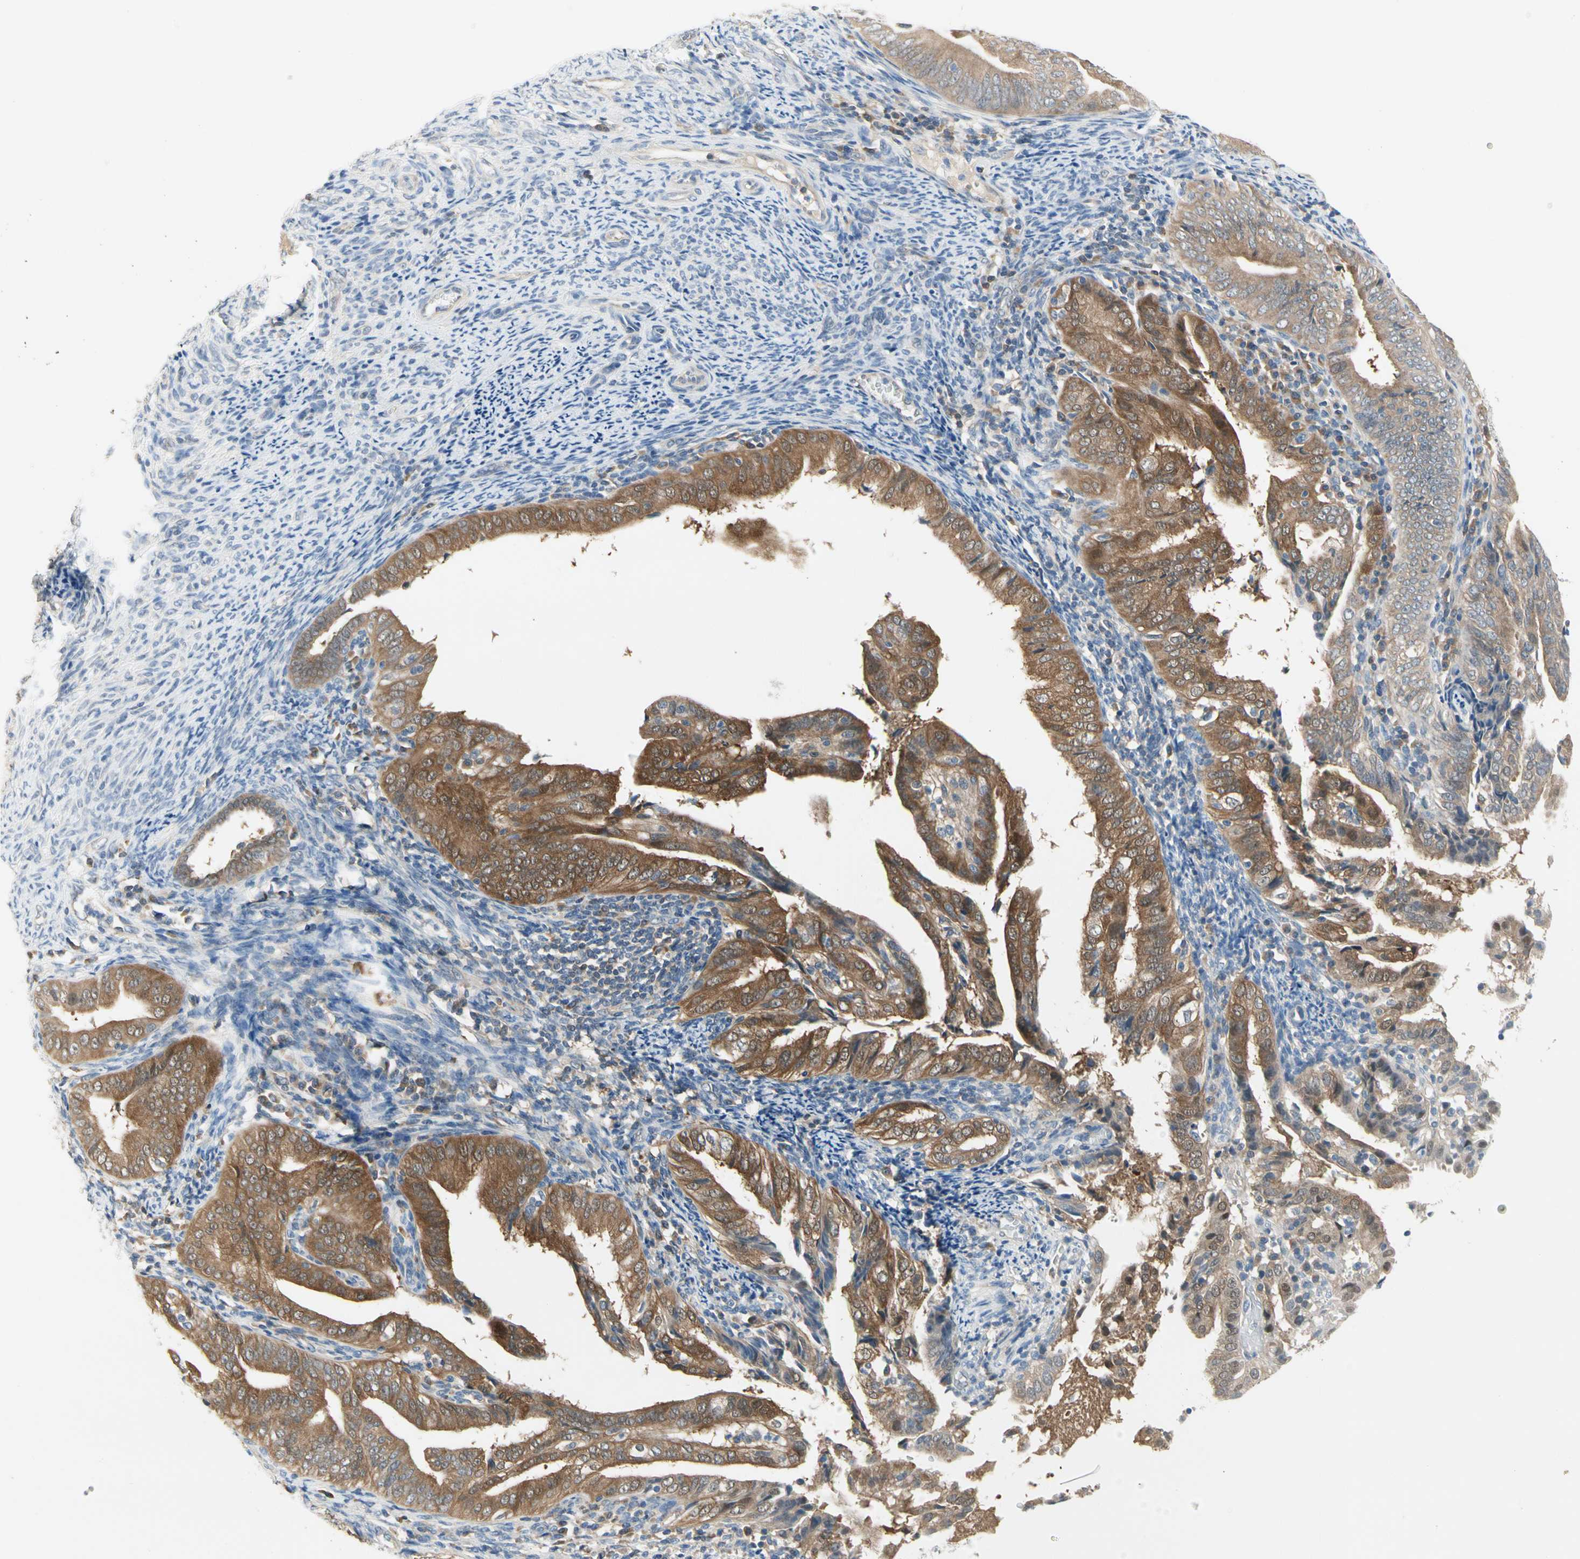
{"staining": {"intensity": "strong", "quantity": ">75%", "location": "cytoplasmic/membranous"}, "tissue": "endometrial cancer", "cell_type": "Tumor cells", "image_type": "cancer", "snomed": [{"axis": "morphology", "description": "Adenocarcinoma, NOS"}, {"axis": "topography", "description": "Endometrium"}], "caption": "Immunohistochemistry photomicrograph of neoplastic tissue: human adenocarcinoma (endometrial) stained using IHC shows high levels of strong protein expression localized specifically in the cytoplasmic/membranous of tumor cells, appearing as a cytoplasmic/membranous brown color.", "gene": "MPI", "patient": {"sex": "female", "age": 58}}